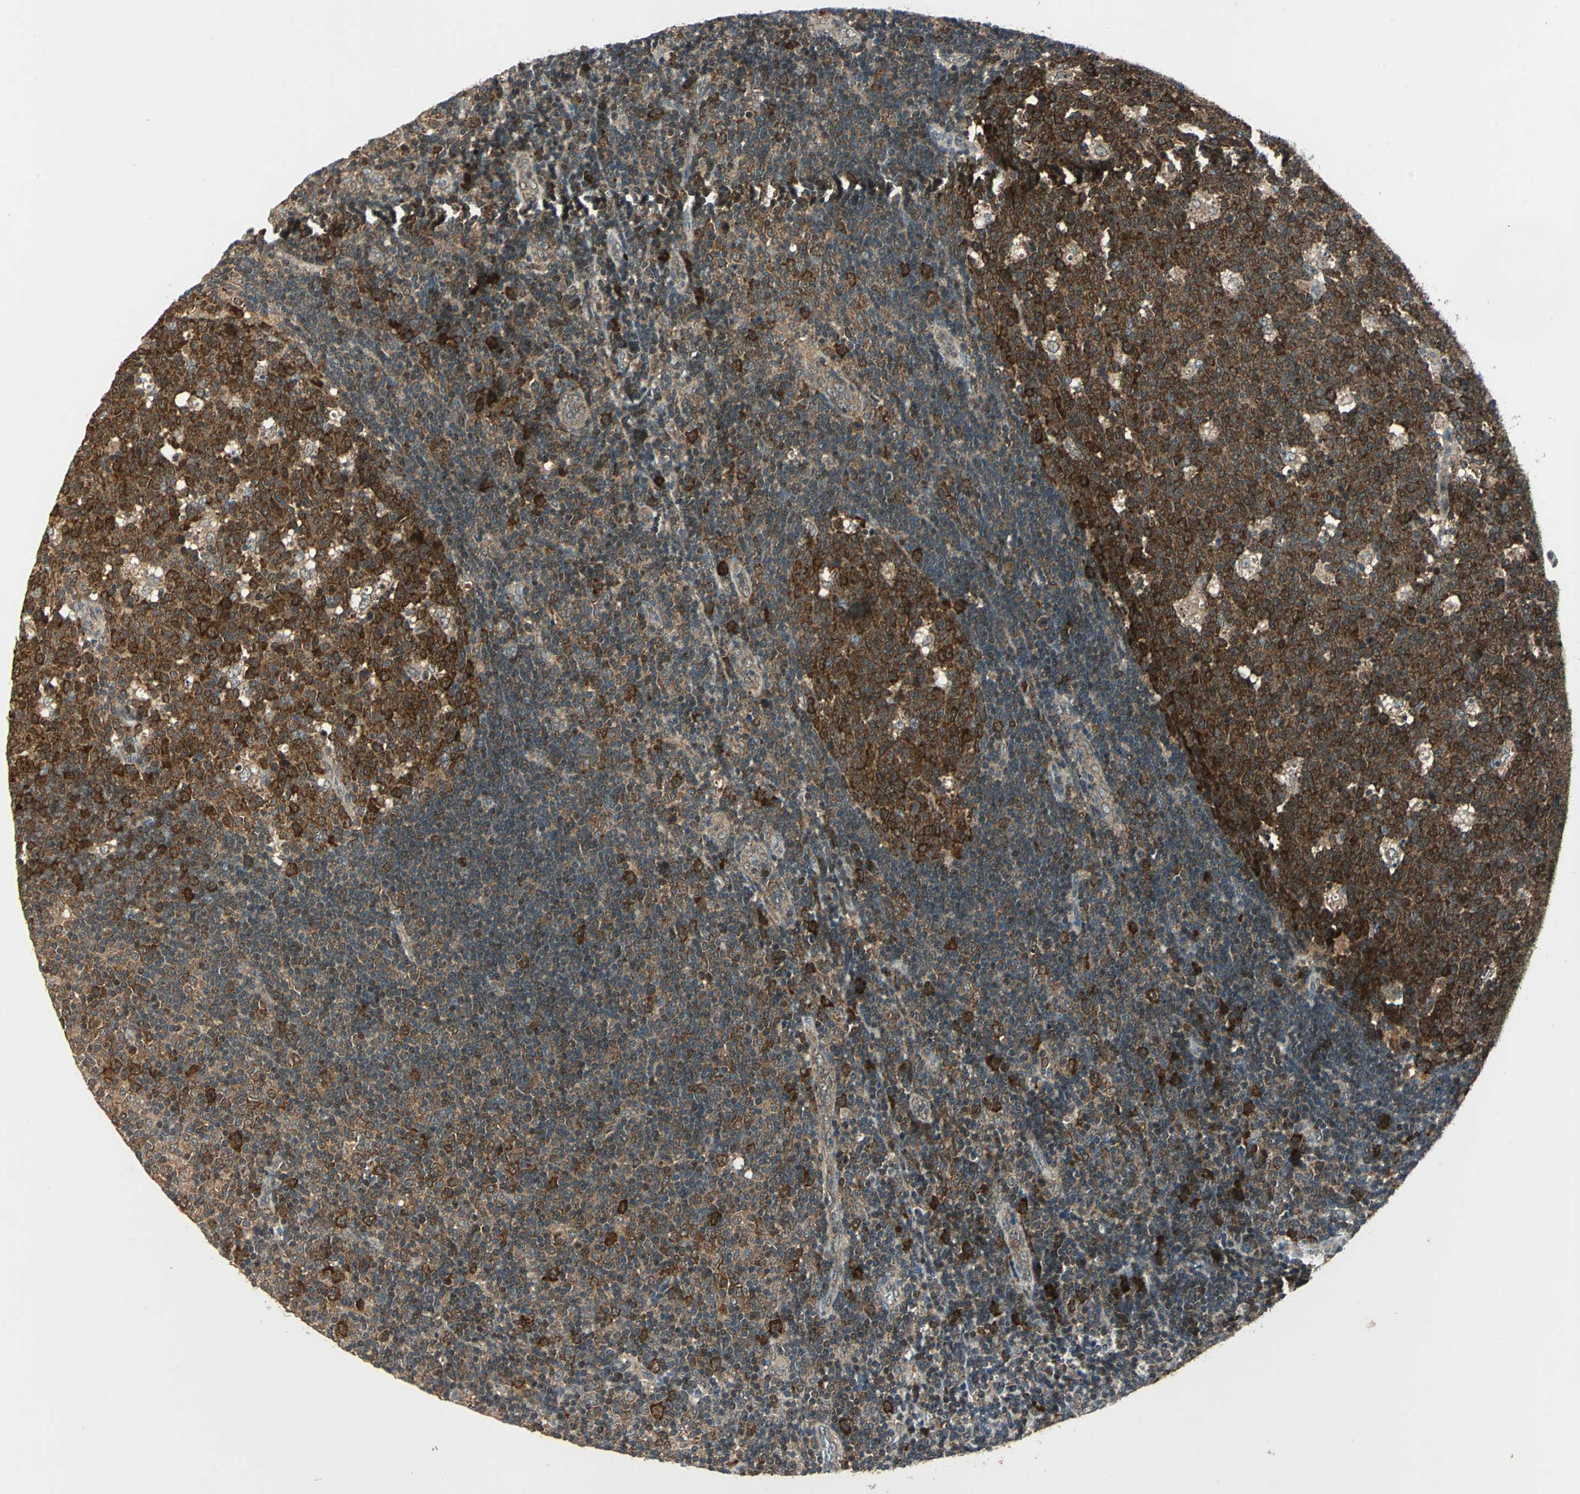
{"staining": {"intensity": "strong", "quantity": ">75%", "location": "nuclear"}, "tissue": "lymph node", "cell_type": "Germinal center cells", "image_type": "normal", "snomed": [{"axis": "morphology", "description": "Normal tissue, NOS"}, {"axis": "topography", "description": "Lymph node"}, {"axis": "topography", "description": "Salivary gland"}], "caption": "An image of lymph node stained for a protein reveals strong nuclear brown staining in germinal center cells. Nuclei are stained in blue.", "gene": "AHSA1", "patient": {"sex": "male", "age": 8}}